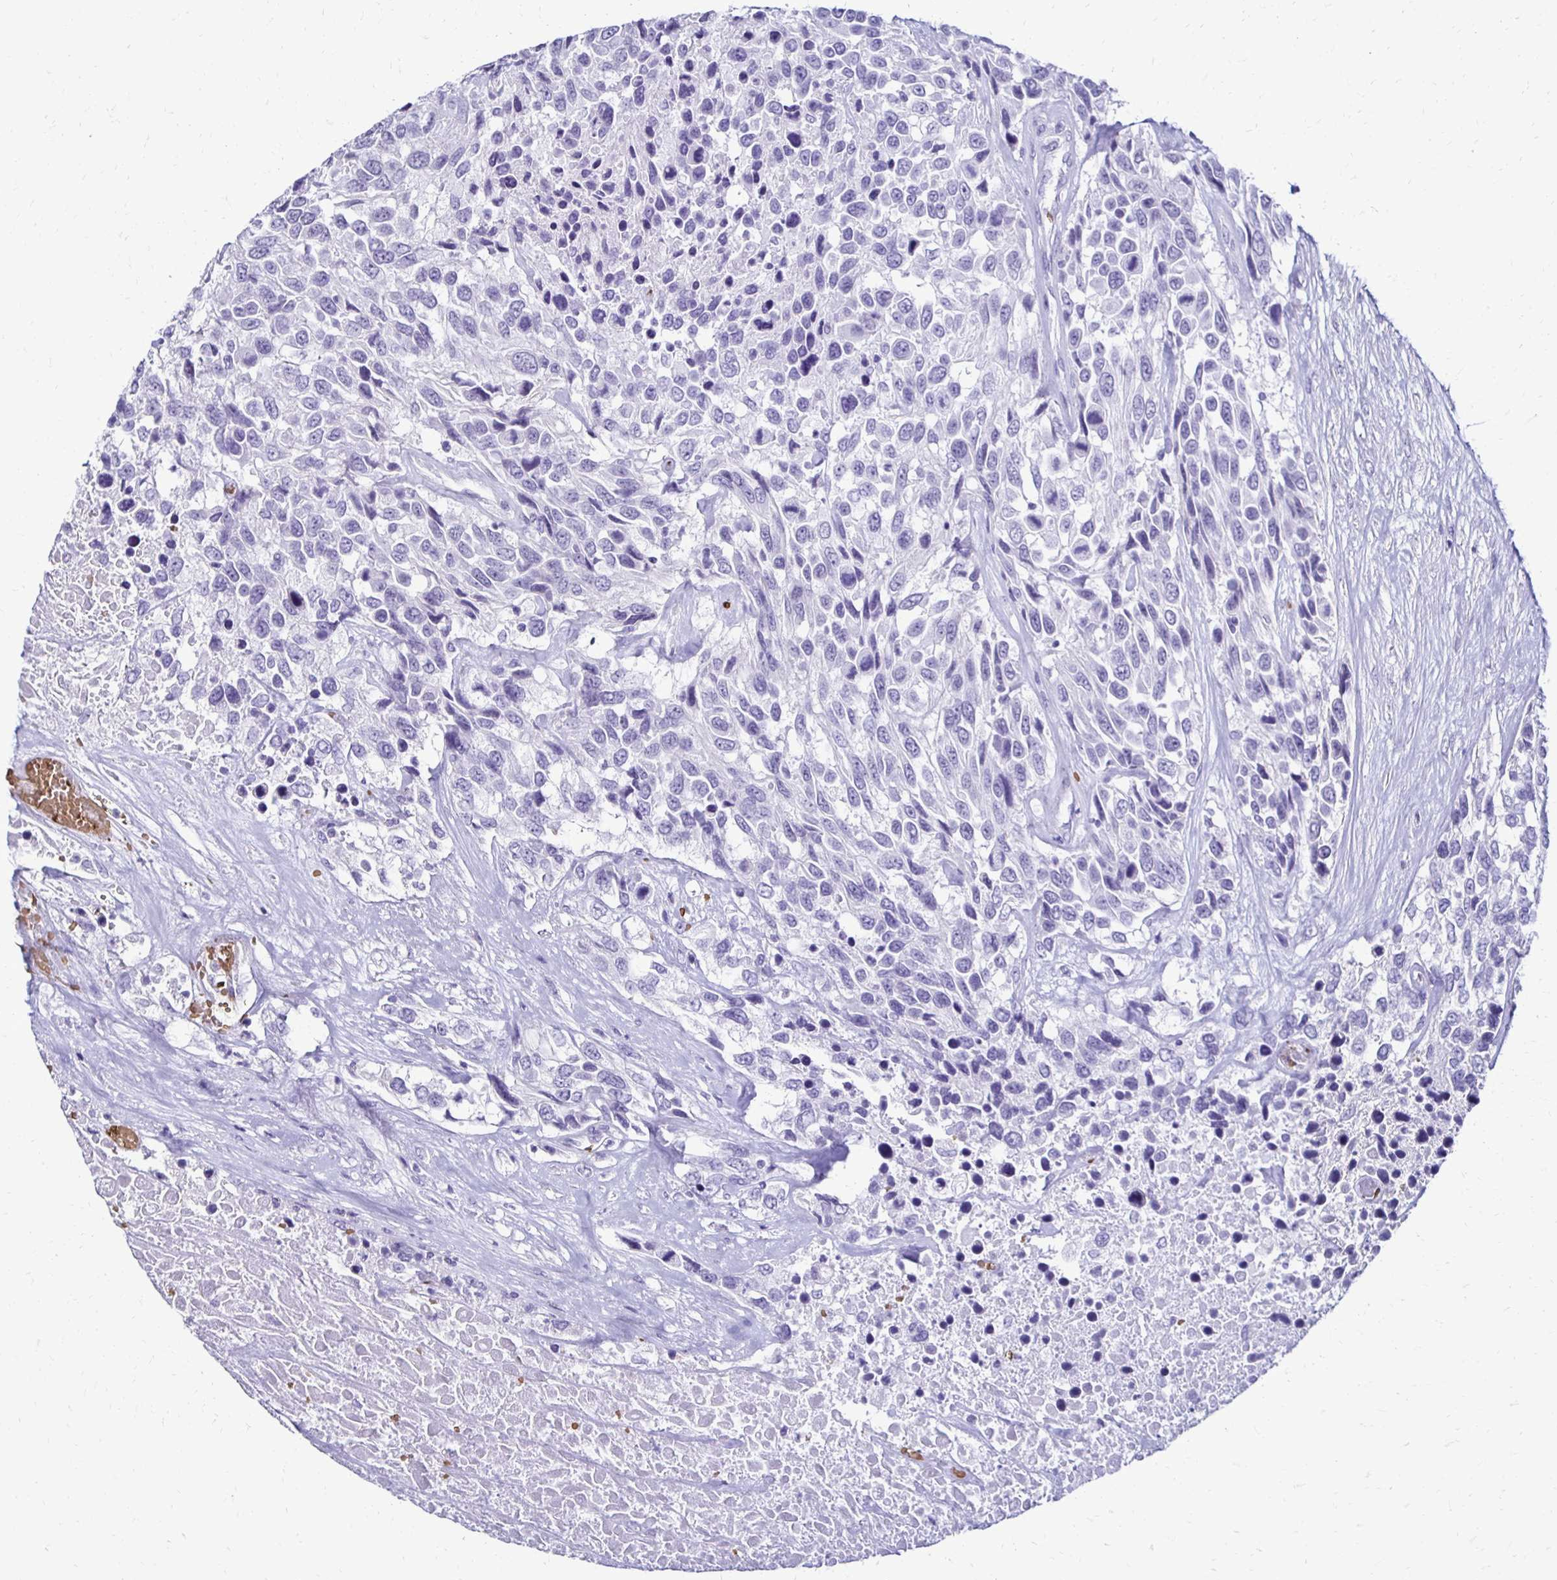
{"staining": {"intensity": "negative", "quantity": "none", "location": "none"}, "tissue": "urothelial cancer", "cell_type": "Tumor cells", "image_type": "cancer", "snomed": [{"axis": "morphology", "description": "Urothelial carcinoma, High grade"}, {"axis": "topography", "description": "Urinary bladder"}], "caption": "Tumor cells are negative for protein expression in human high-grade urothelial carcinoma. The staining is performed using DAB (3,3'-diaminobenzidine) brown chromogen with nuclei counter-stained in using hematoxylin.", "gene": "RHBDL3", "patient": {"sex": "female", "age": 70}}